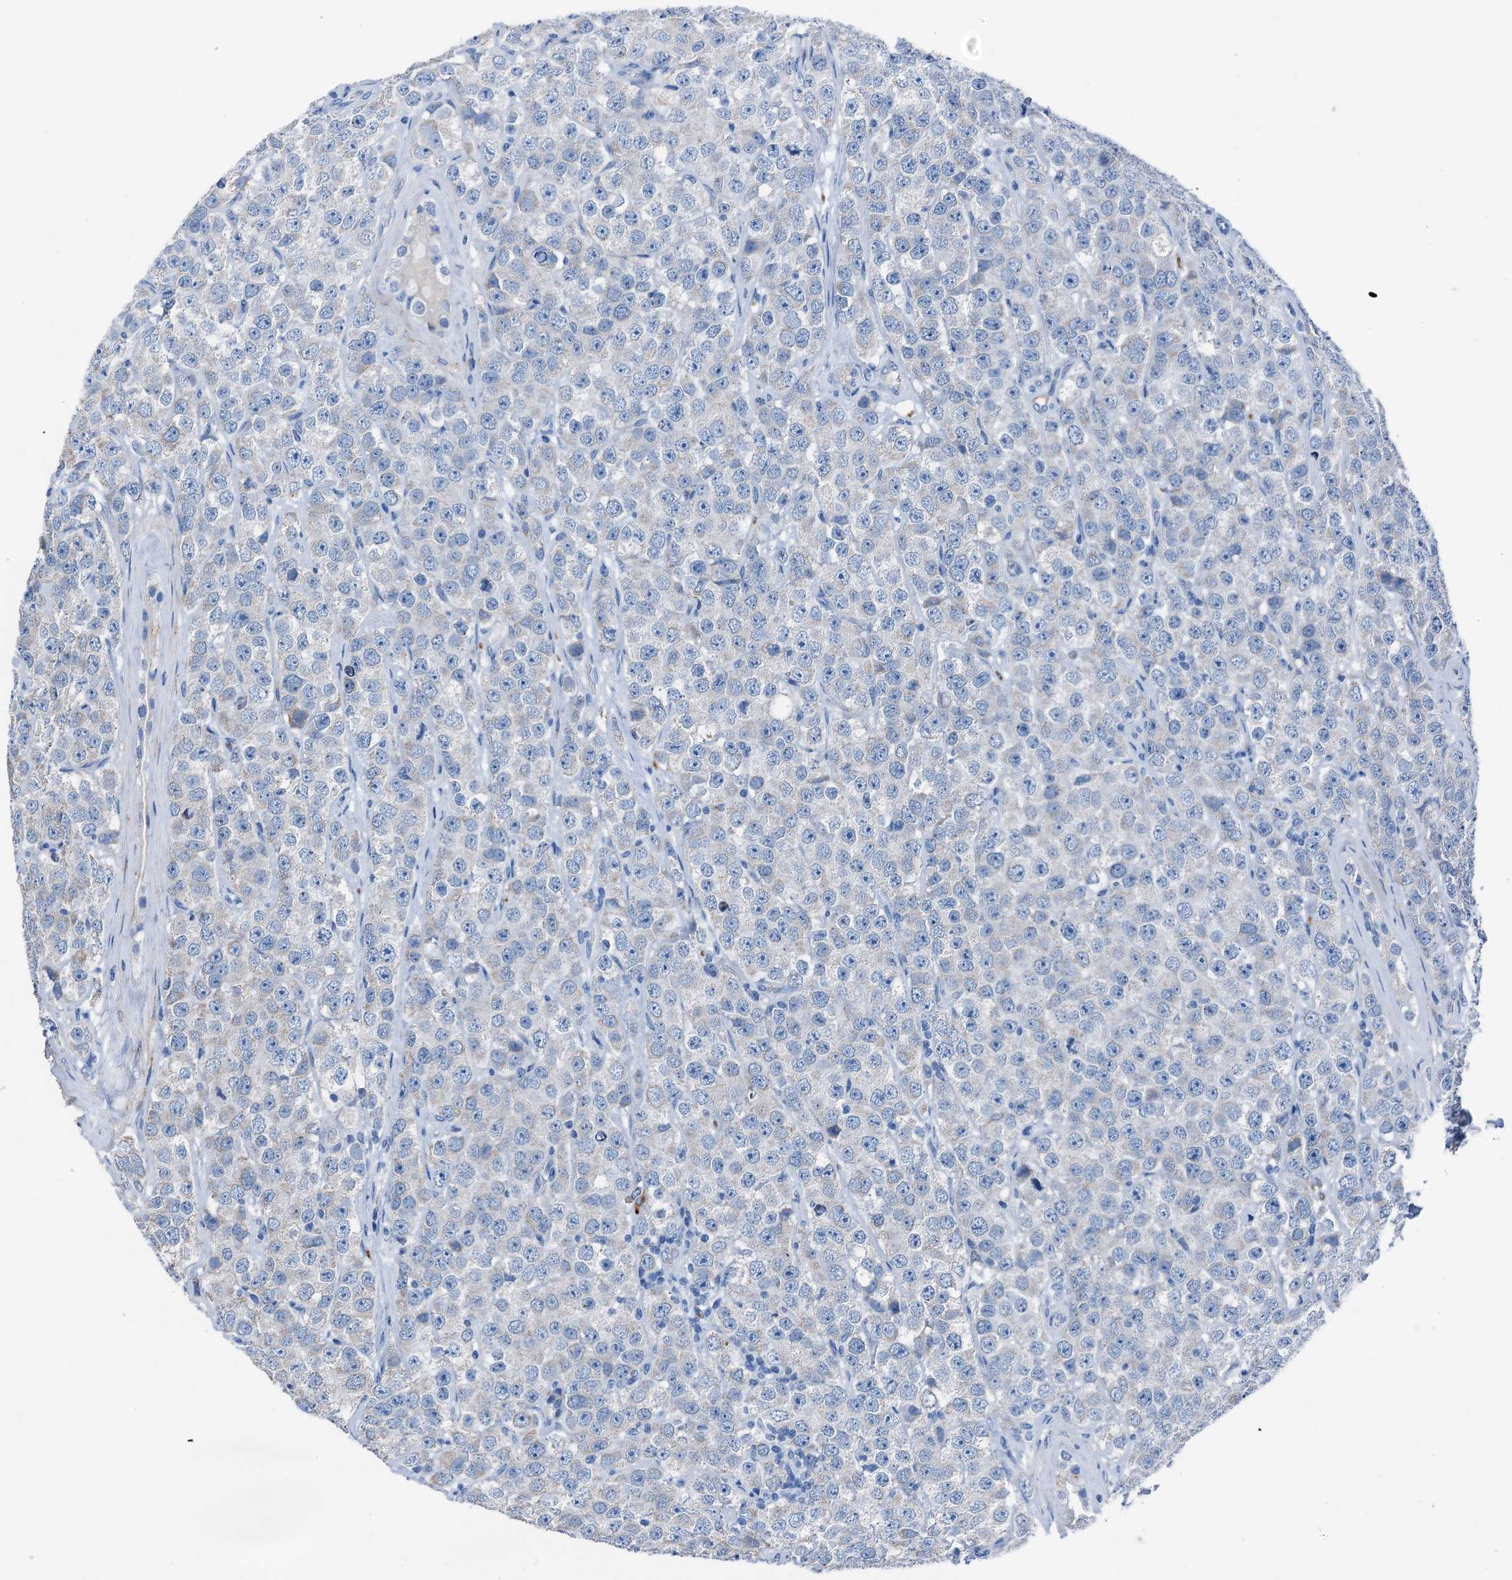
{"staining": {"intensity": "negative", "quantity": "none", "location": "none"}, "tissue": "testis cancer", "cell_type": "Tumor cells", "image_type": "cancer", "snomed": [{"axis": "morphology", "description": "Seminoma, NOS"}, {"axis": "topography", "description": "Testis"}], "caption": "High power microscopy image of an immunohistochemistry (IHC) histopathology image of testis cancer, revealing no significant expression in tumor cells.", "gene": "C1QTNF4", "patient": {"sex": "male", "age": 28}}